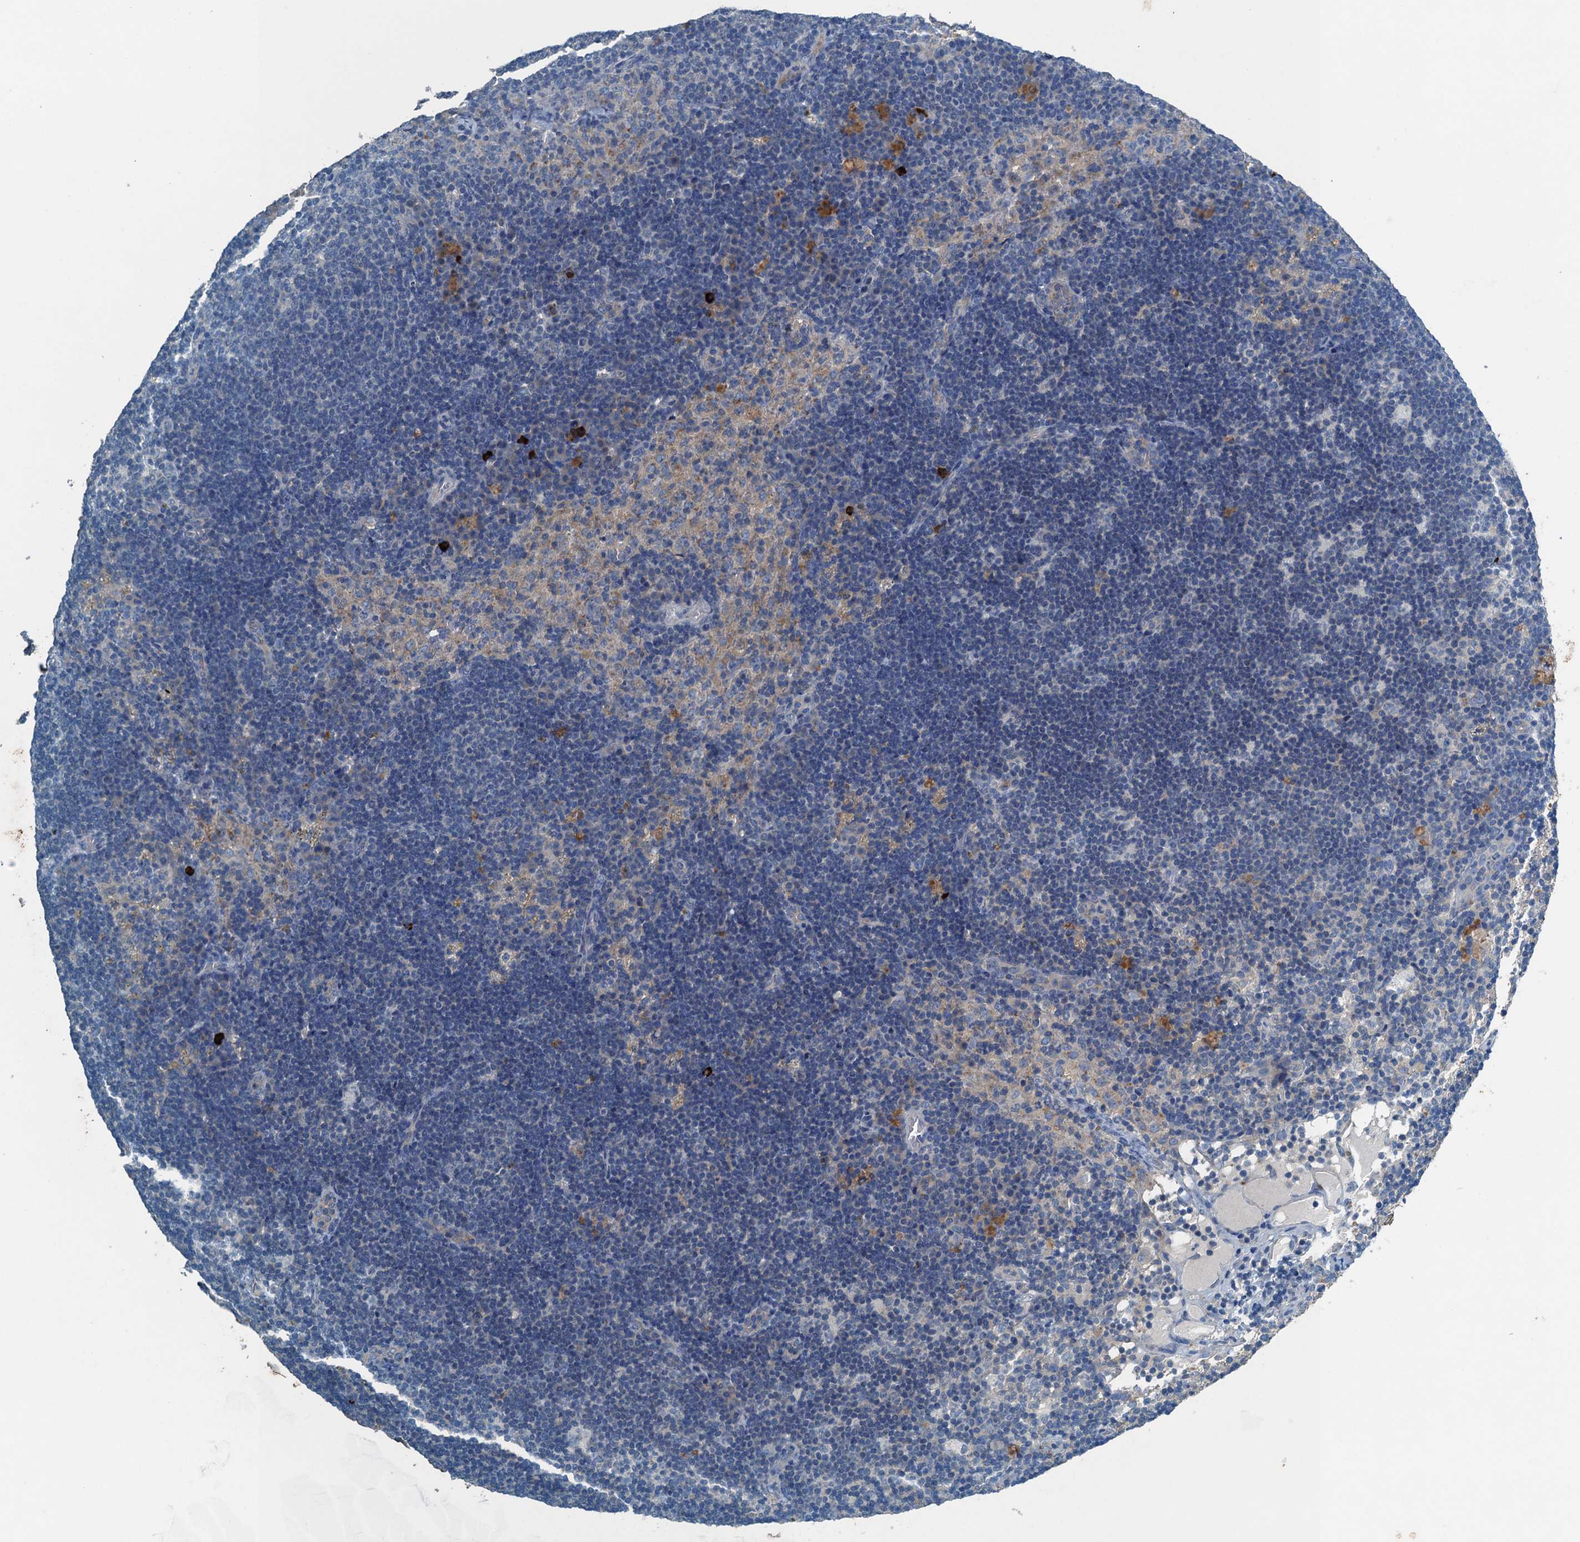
{"staining": {"intensity": "negative", "quantity": "none", "location": "none"}, "tissue": "lymph node", "cell_type": "Germinal center cells", "image_type": "normal", "snomed": [{"axis": "morphology", "description": "Normal tissue, NOS"}, {"axis": "topography", "description": "Lymph node"}], "caption": "Photomicrograph shows no protein expression in germinal center cells of normal lymph node.", "gene": "CBLIF", "patient": {"sex": "female", "age": 70}}